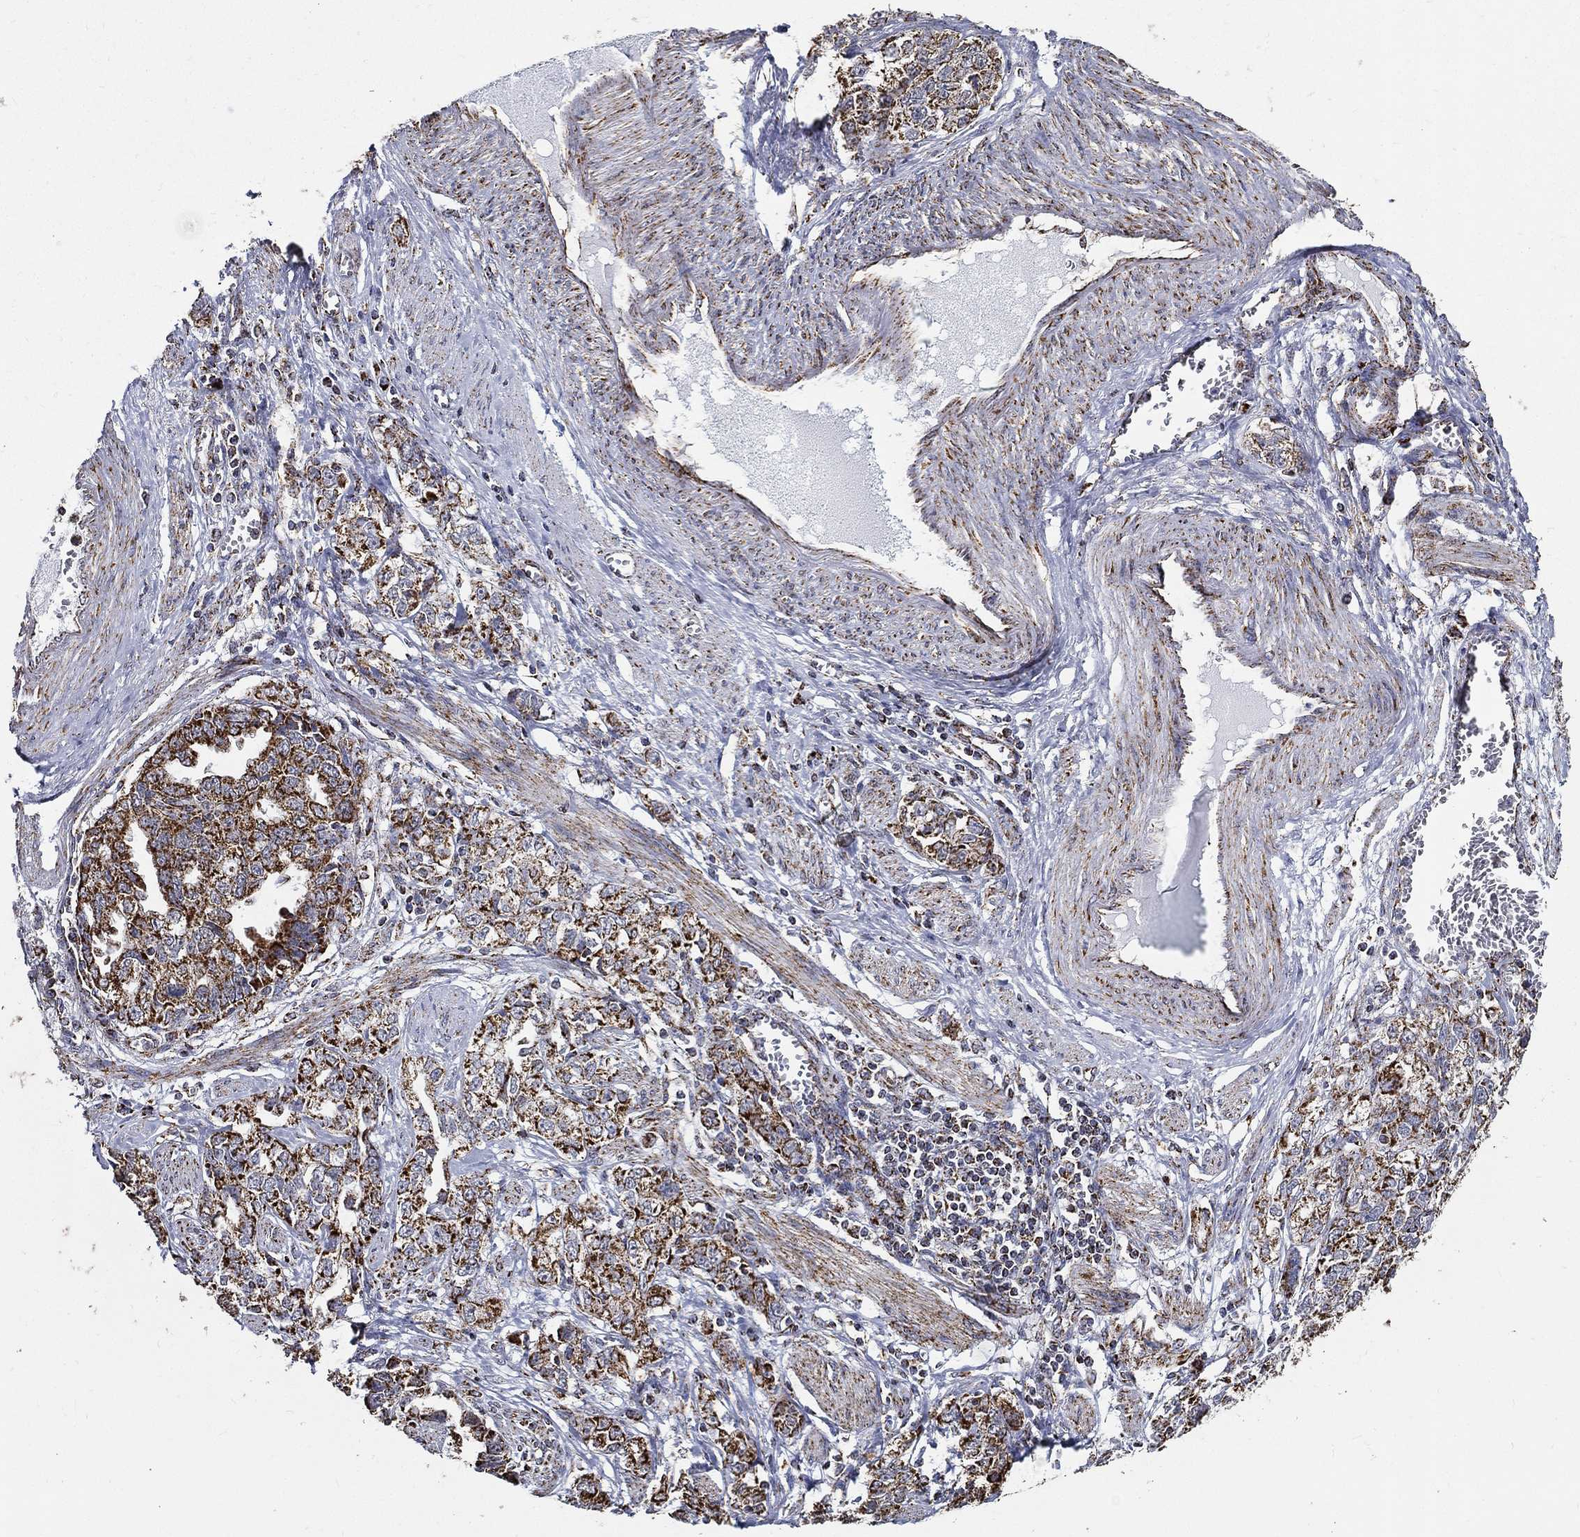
{"staining": {"intensity": "strong", "quantity": "25%-75%", "location": "cytoplasmic/membranous"}, "tissue": "ovarian cancer", "cell_type": "Tumor cells", "image_type": "cancer", "snomed": [{"axis": "morphology", "description": "Cystadenocarcinoma, serous, NOS"}, {"axis": "topography", "description": "Ovary"}], "caption": "Strong cytoplasmic/membranous positivity is identified in about 25%-75% of tumor cells in ovarian cancer.", "gene": "NDUFAB1", "patient": {"sex": "female", "age": 51}}